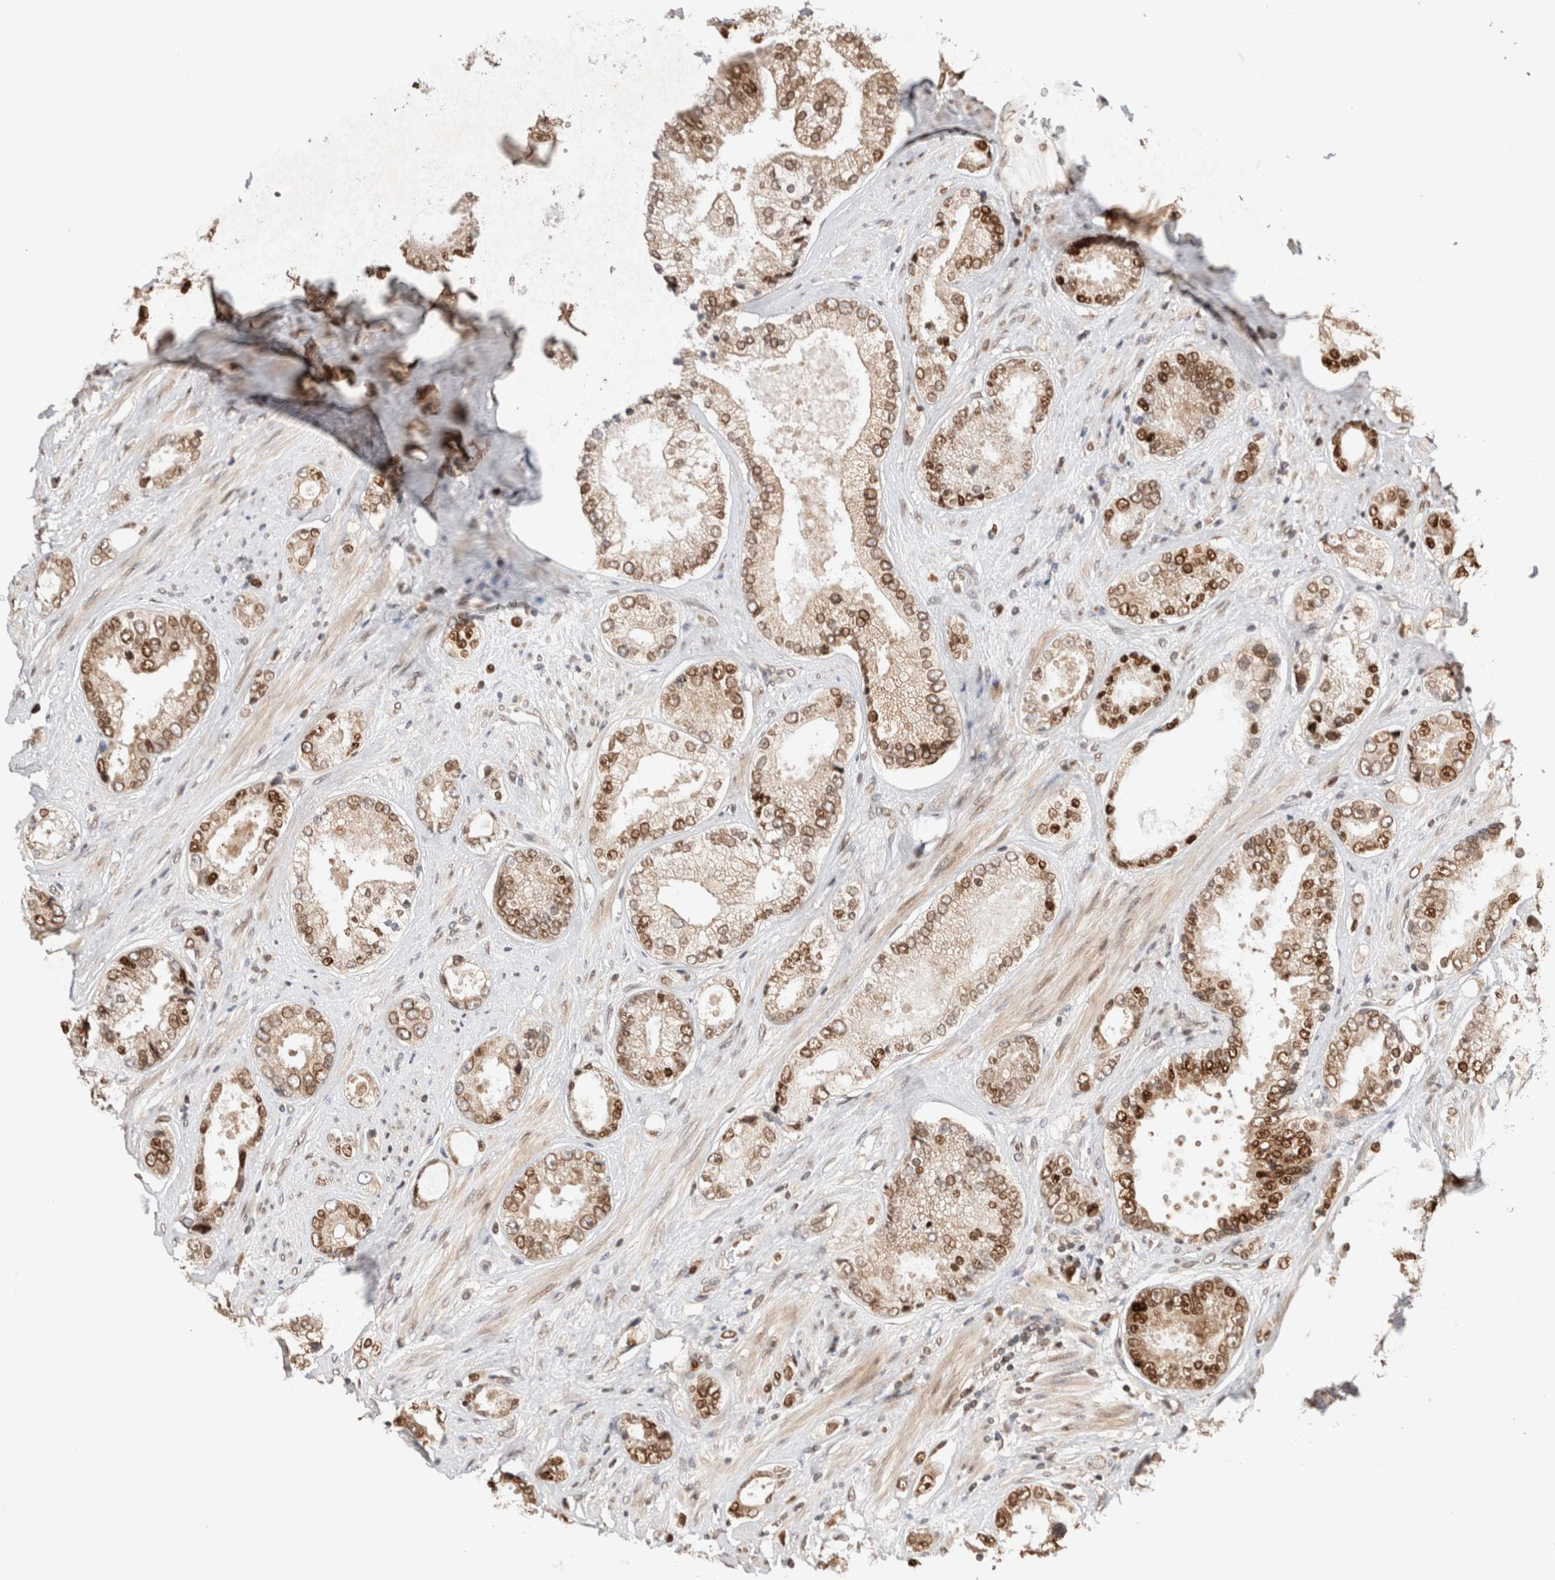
{"staining": {"intensity": "moderate", "quantity": ">75%", "location": "cytoplasmic/membranous,nuclear"}, "tissue": "prostate cancer", "cell_type": "Tumor cells", "image_type": "cancer", "snomed": [{"axis": "morphology", "description": "Adenocarcinoma, High grade"}, {"axis": "topography", "description": "Prostate"}], "caption": "This histopathology image displays IHC staining of human prostate cancer (adenocarcinoma (high-grade)), with medium moderate cytoplasmic/membranous and nuclear expression in approximately >75% of tumor cells.", "gene": "TPR", "patient": {"sex": "male", "age": 61}}